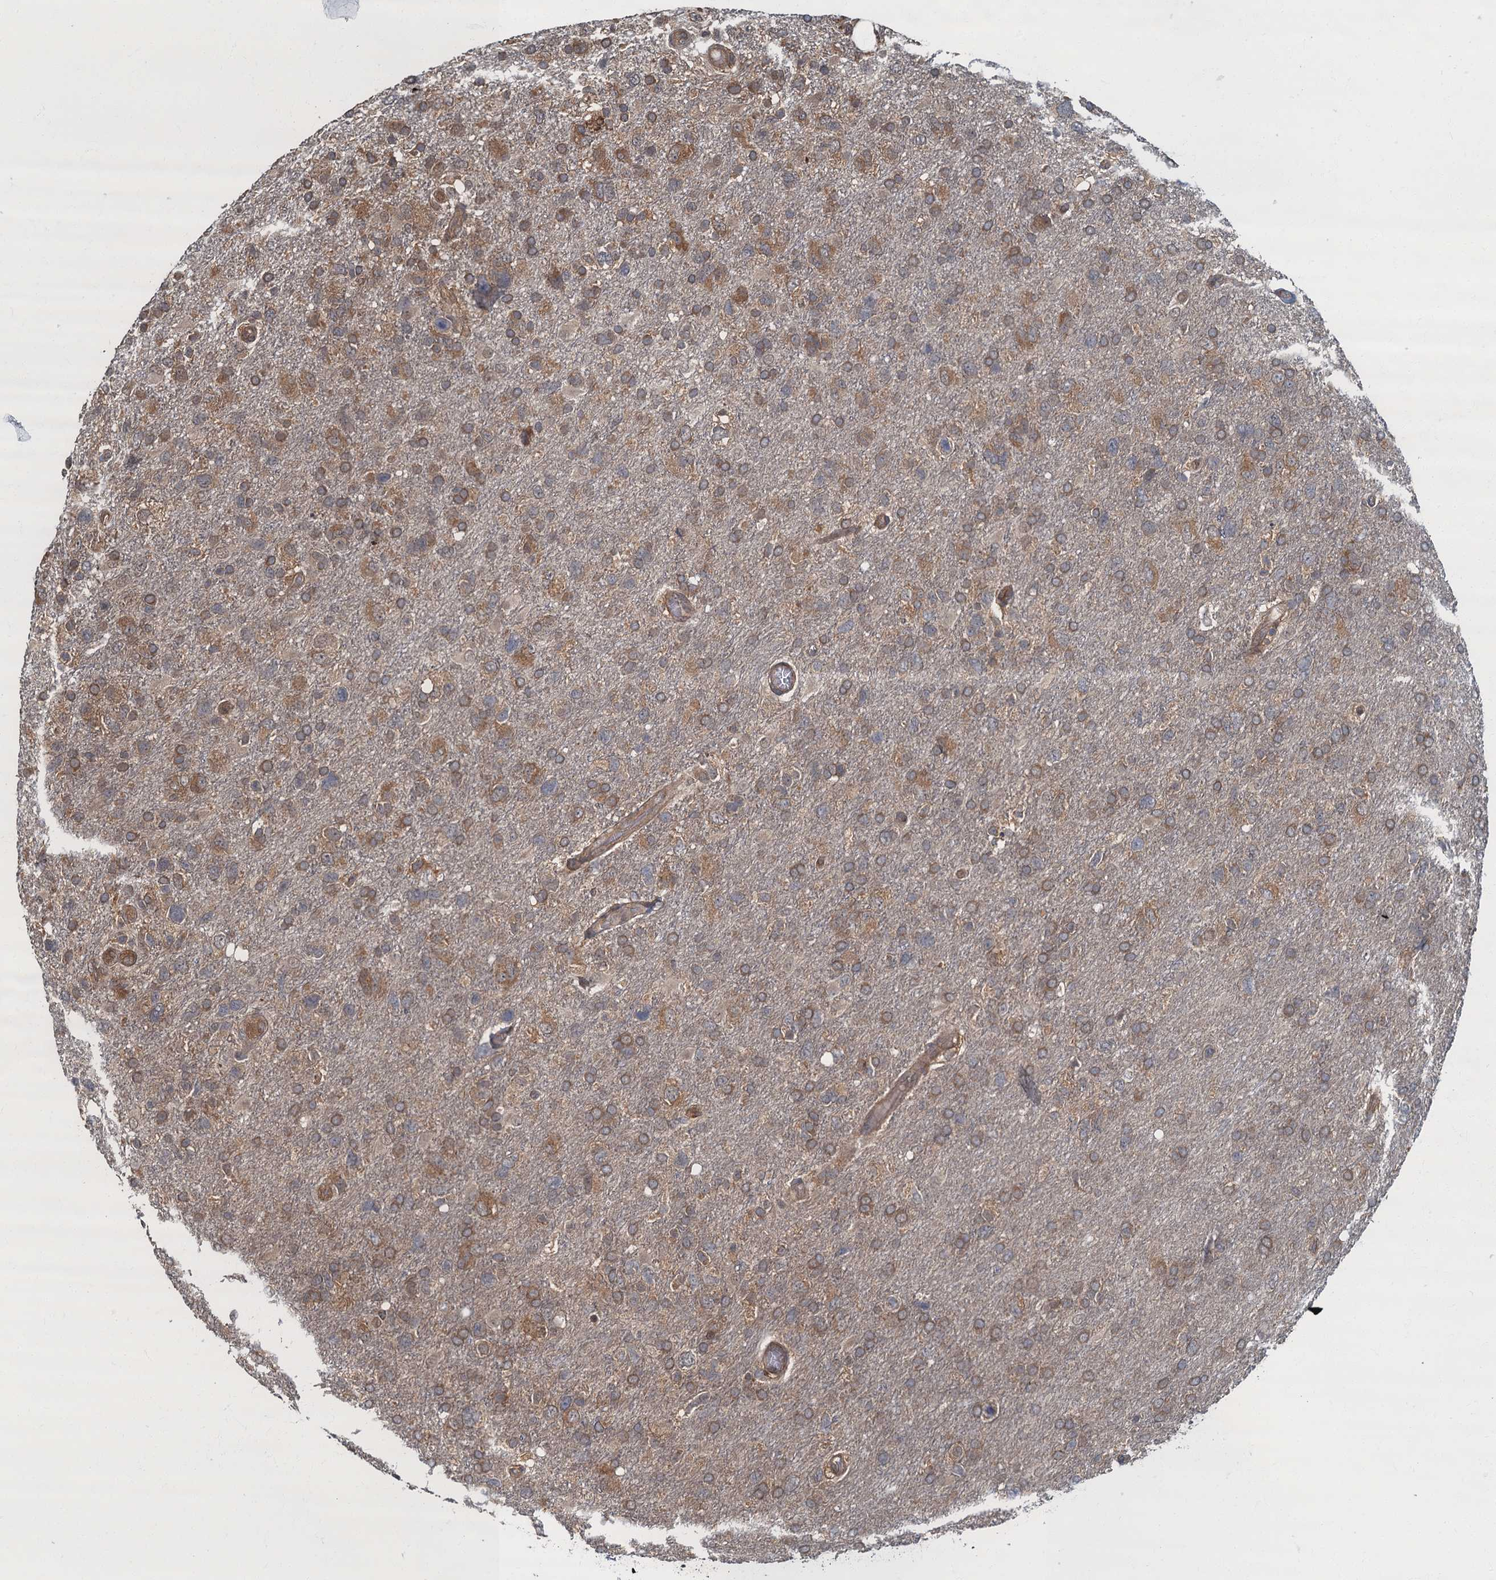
{"staining": {"intensity": "moderate", "quantity": ">75%", "location": "cytoplasmic/membranous"}, "tissue": "glioma", "cell_type": "Tumor cells", "image_type": "cancer", "snomed": [{"axis": "morphology", "description": "Glioma, malignant, High grade"}, {"axis": "topography", "description": "Brain"}], "caption": "About >75% of tumor cells in glioma display moderate cytoplasmic/membranous protein positivity as visualized by brown immunohistochemical staining.", "gene": "TBCK", "patient": {"sex": "male", "age": 61}}